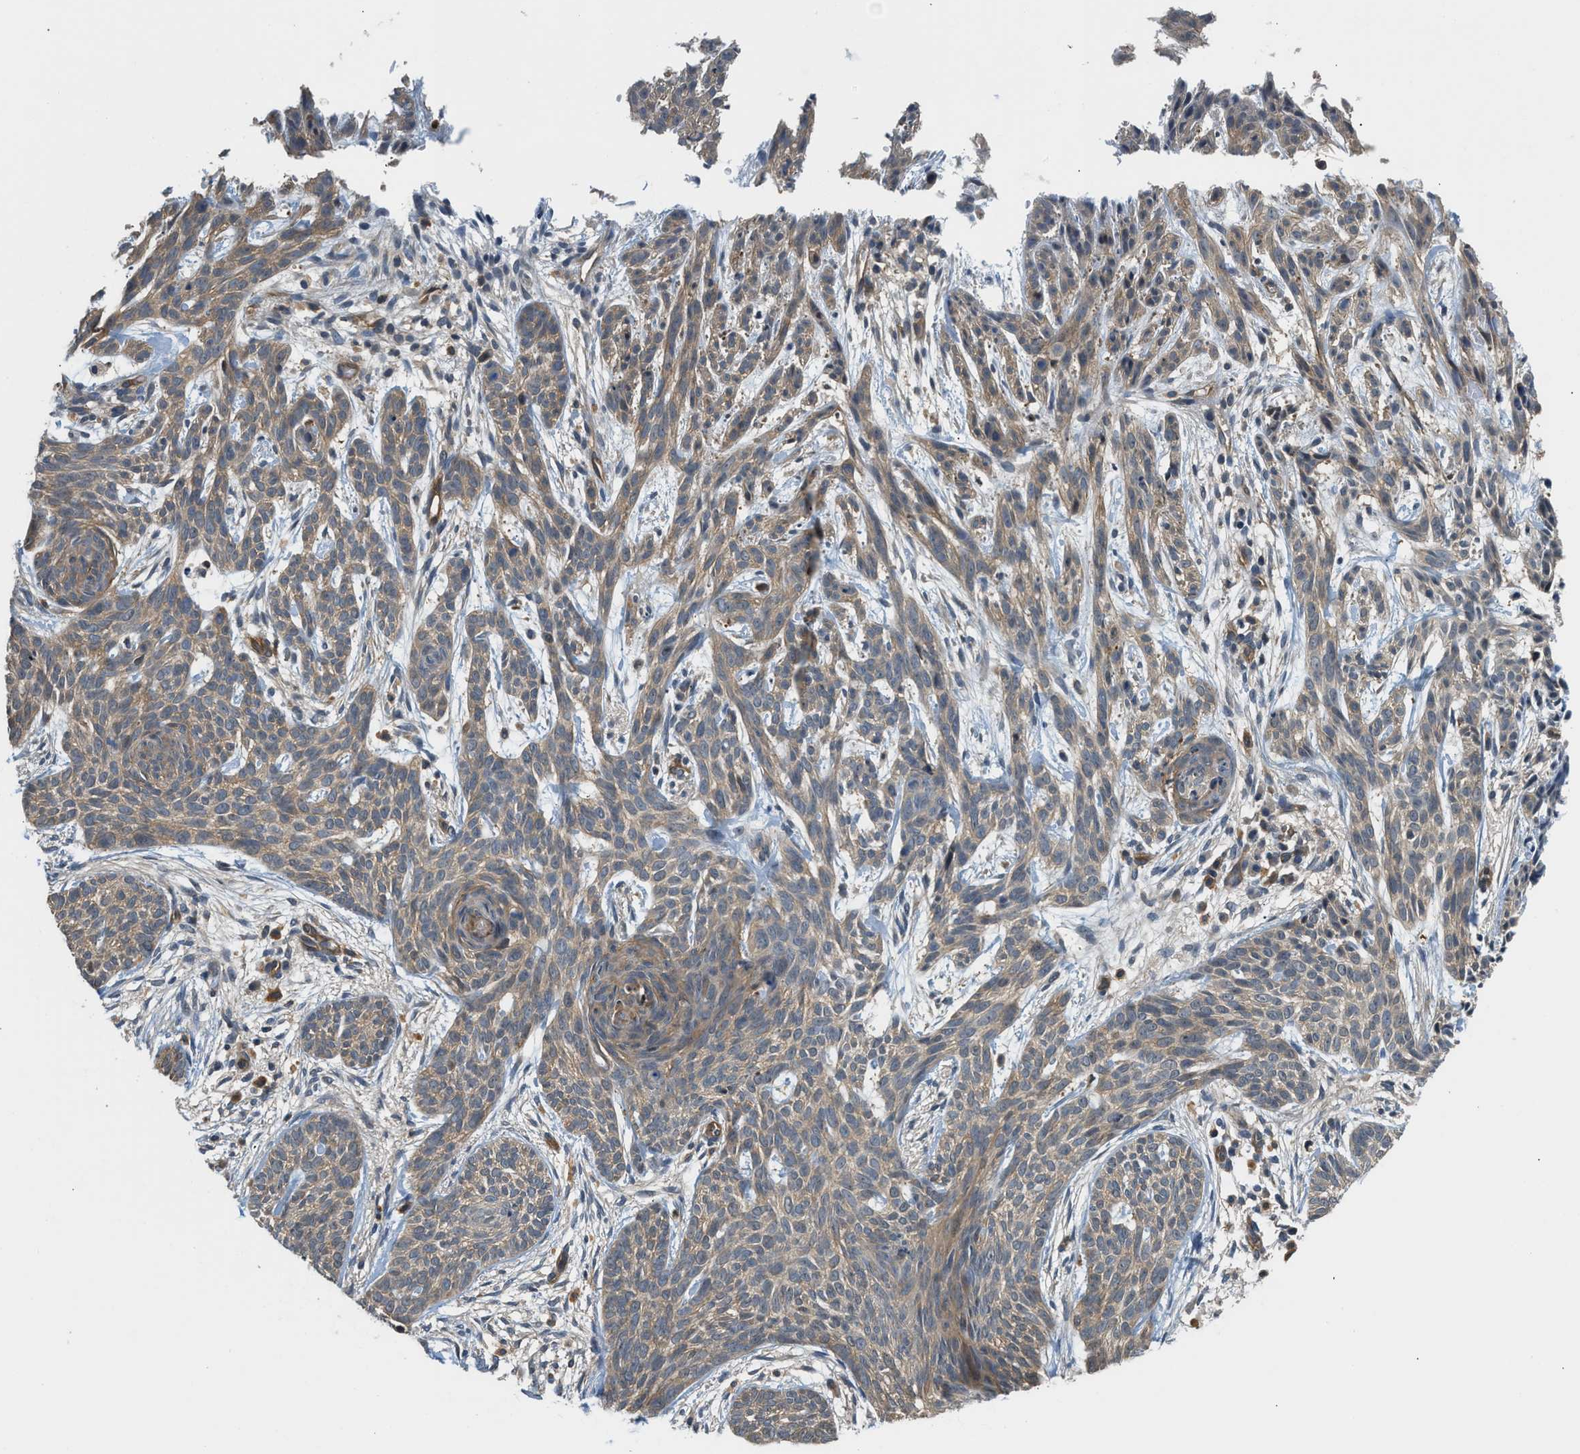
{"staining": {"intensity": "weak", "quantity": ">75%", "location": "cytoplasmic/membranous"}, "tissue": "skin cancer", "cell_type": "Tumor cells", "image_type": "cancer", "snomed": [{"axis": "morphology", "description": "Basal cell carcinoma"}, {"axis": "topography", "description": "Skin"}], "caption": "Skin basal cell carcinoma stained for a protein (brown) reveals weak cytoplasmic/membranous positive staining in approximately >75% of tumor cells.", "gene": "CBLB", "patient": {"sex": "female", "age": 84}}